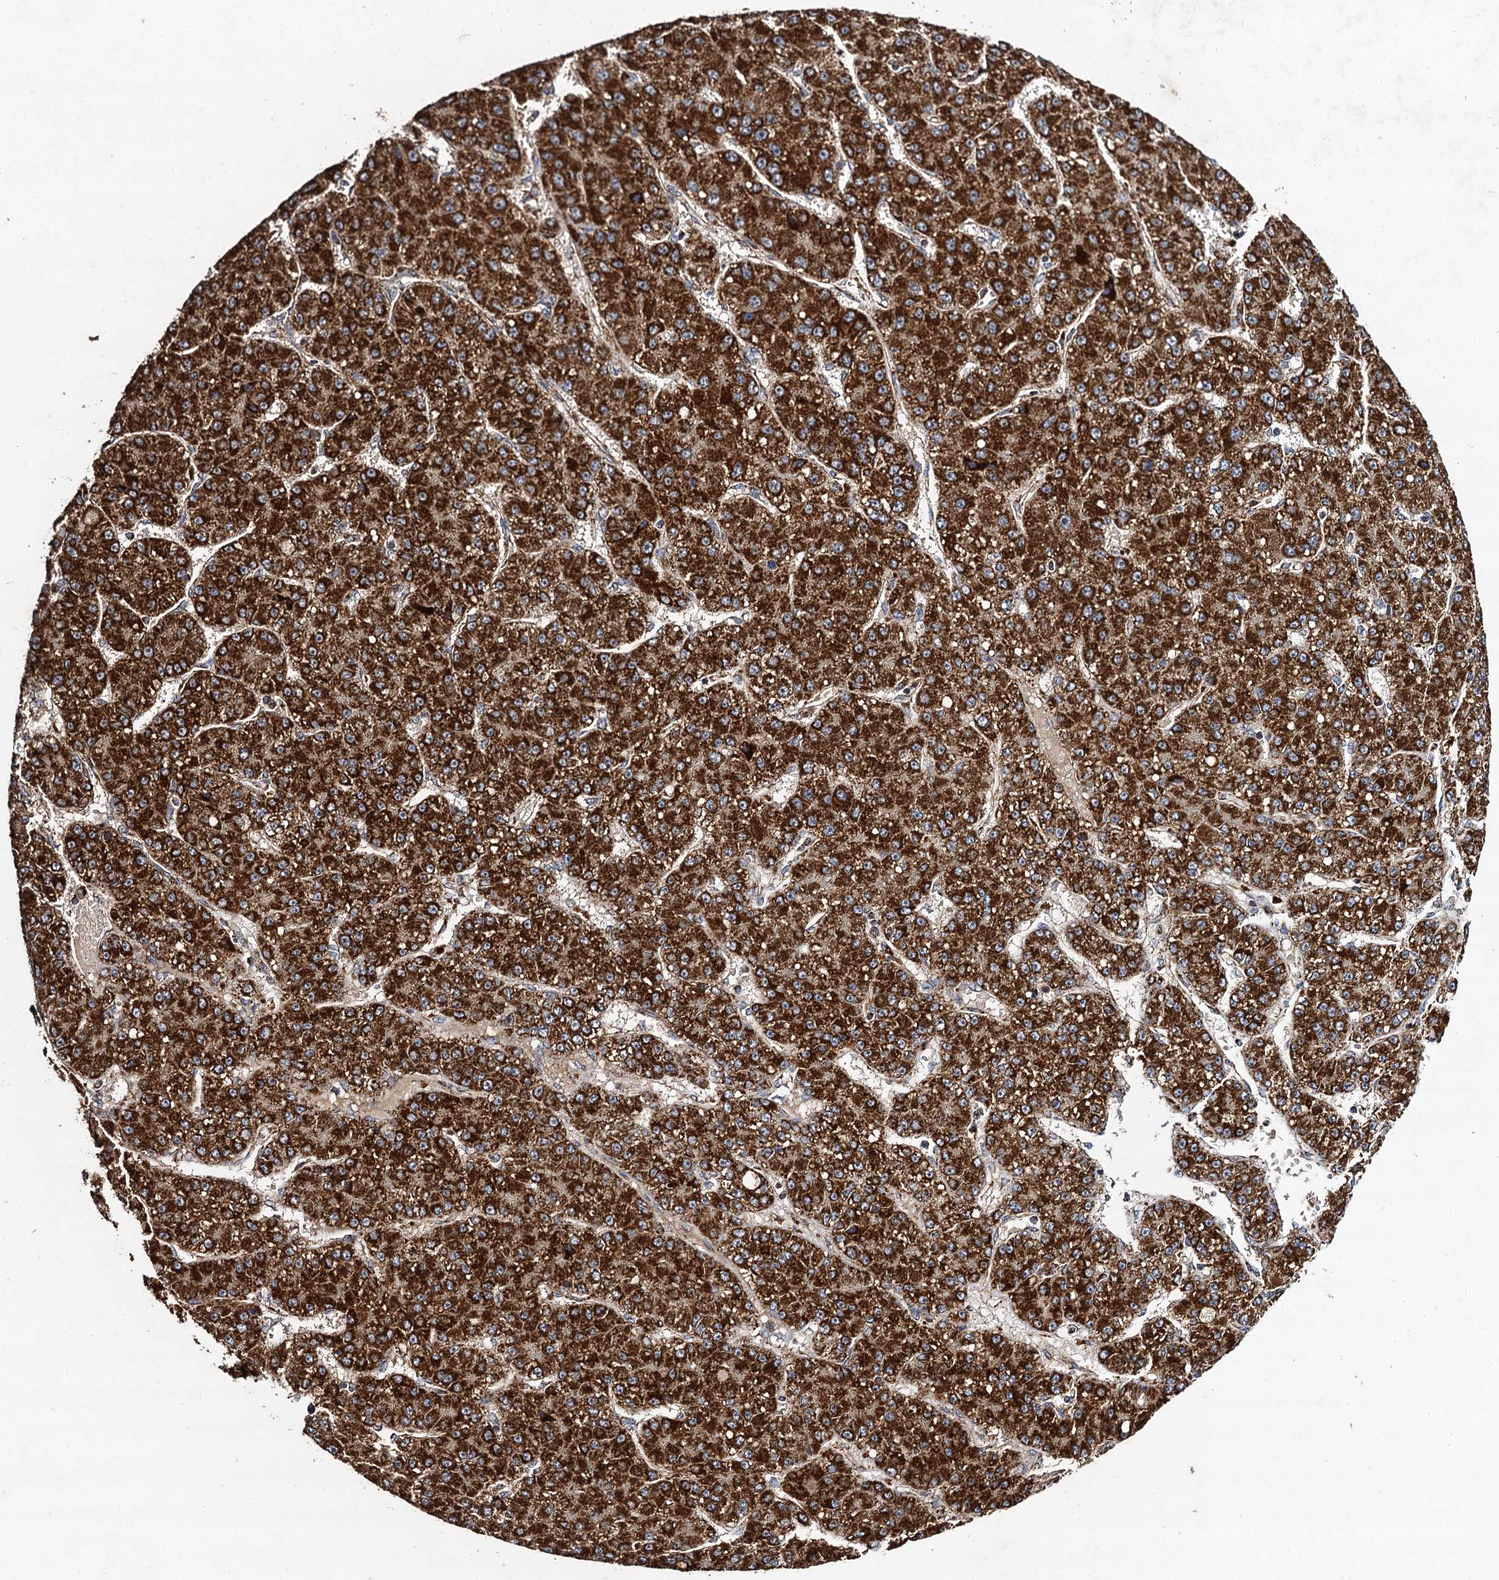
{"staining": {"intensity": "strong", "quantity": ">75%", "location": "cytoplasmic/membranous"}, "tissue": "liver cancer", "cell_type": "Tumor cells", "image_type": "cancer", "snomed": [{"axis": "morphology", "description": "Carcinoma, Hepatocellular, NOS"}, {"axis": "topography", "description": "Liver"}], "caption": "This micrograph shows immunohistochemistry staining of hepatocellular carcinoma (liver), with high strong cytoplasmic/membranous expression in about >75% of tumor cells.", "gene": "NDUFA13", "patient": {"sex": "male", "age": 67}}